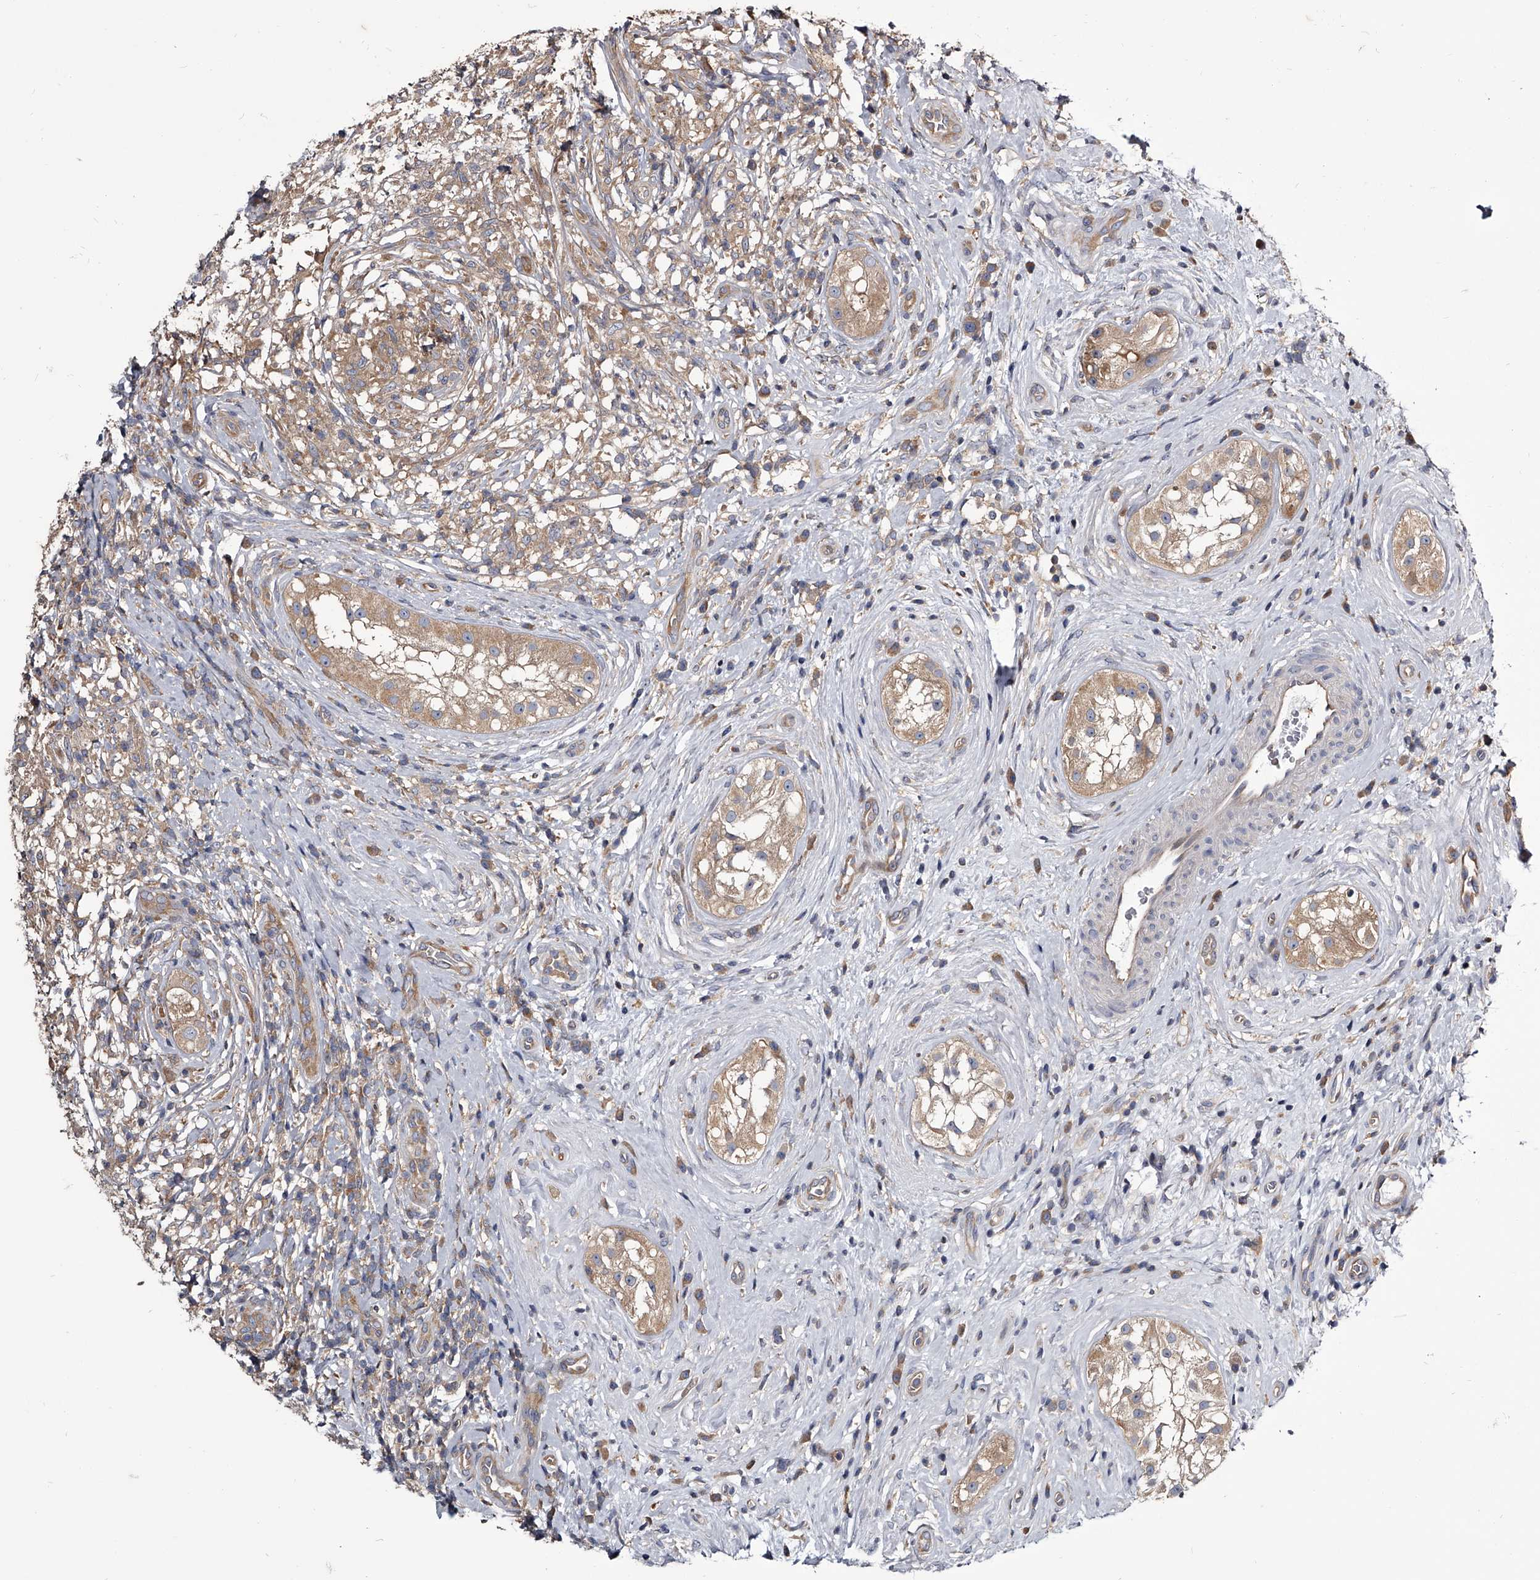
{"staining": {"intensity": "weak", "quantity": ">75%", "location": "cytoplasmic/membranous"}, "tissue": "testis cancer", "cell_type": "Tumor cells", "image_type": "cancer", "snomed": [{"axis": "morphology", "description": "Seminoma, NOS"}, {"axis": "topography", "description": "Testis"}], "caption": "The histopathology image displays a brown stain indicating the presence of a protein in the cytoplasmic/membranous of tumor cells in testis seminoma.", "gene": "GAPVD1", "patient": {"sex": "male", "age": 49}}